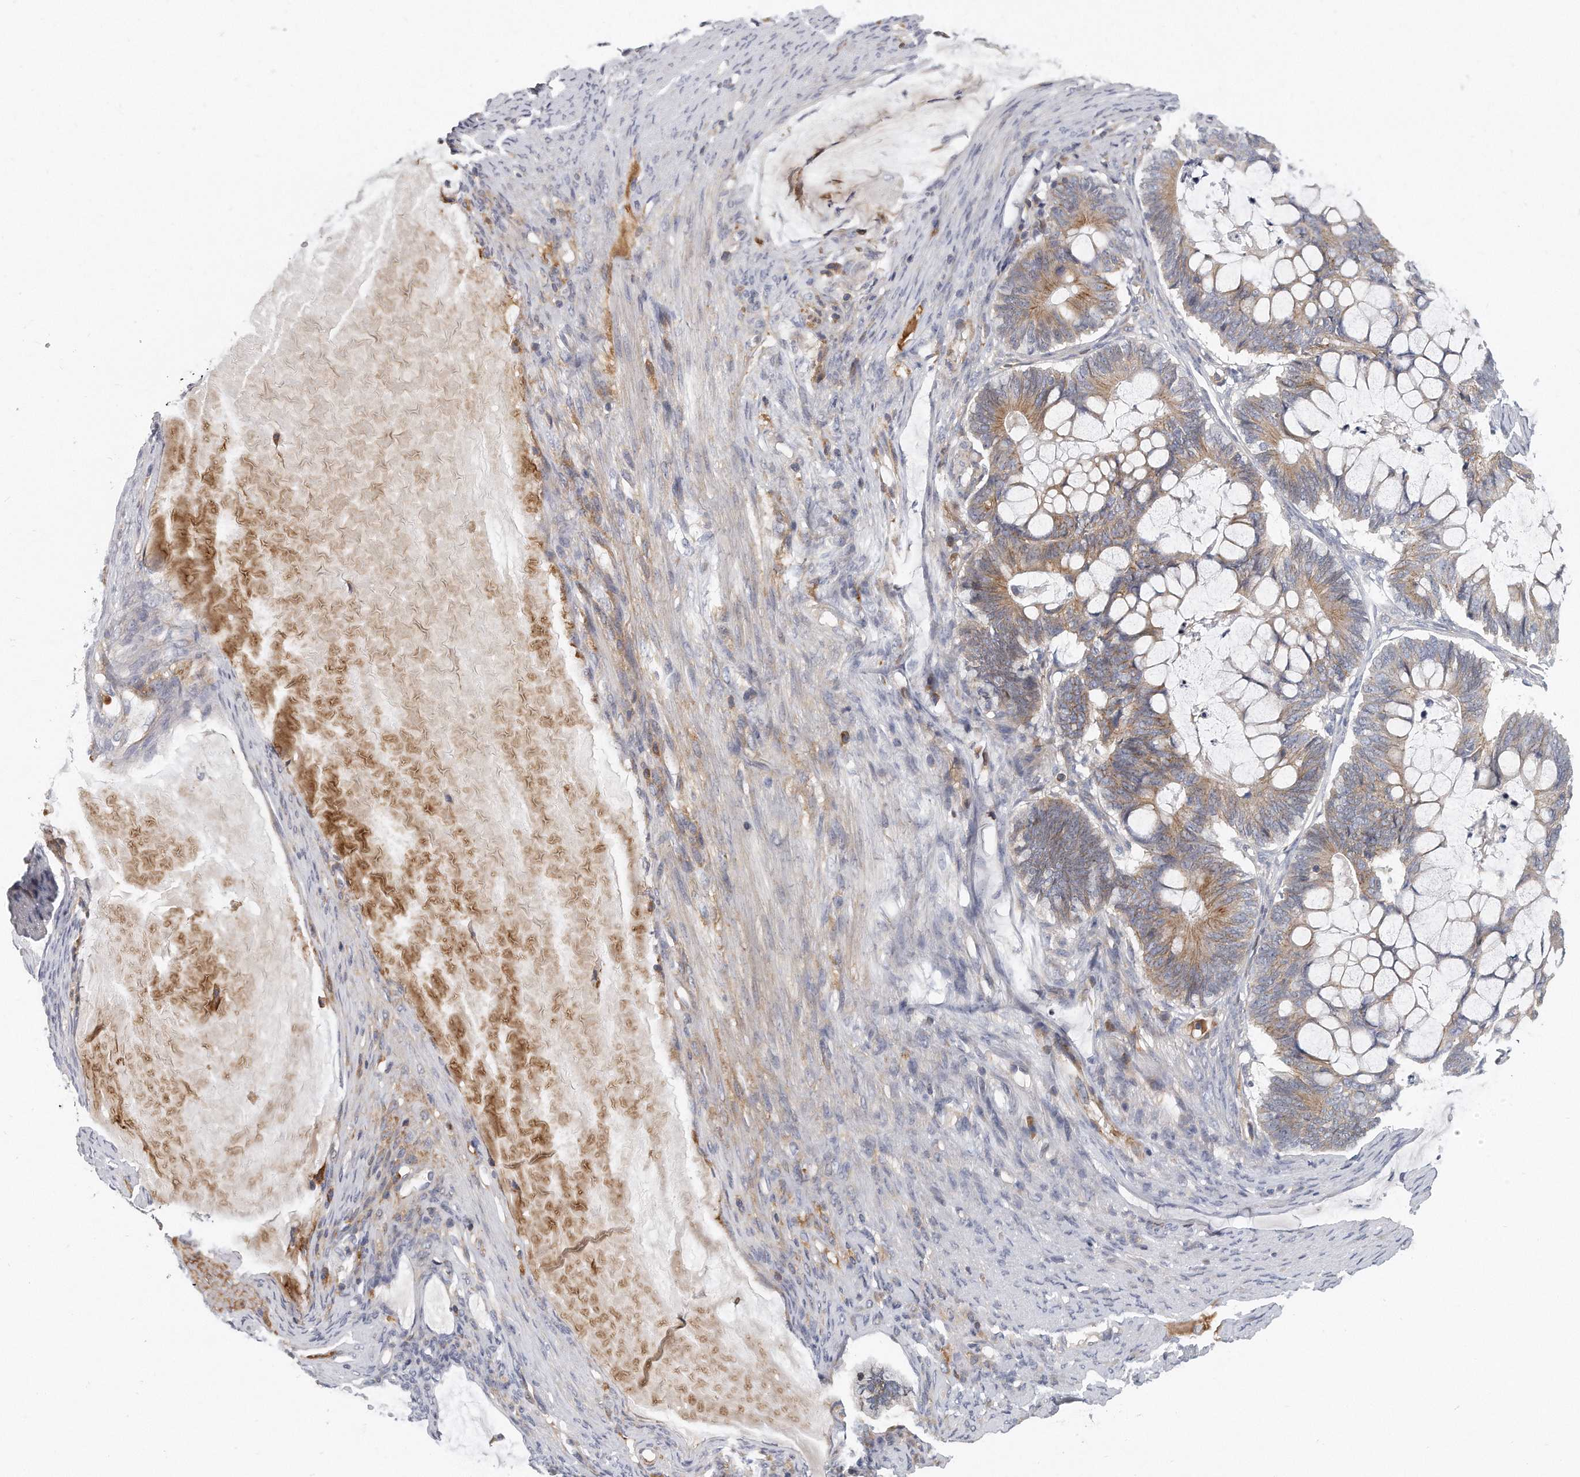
{"staining": {"intensity": "moderate", "quantity": "<25%", "location": "cytoplasmic/membranous"}, "tissue": "ovarian cancer", "cell_type": "Tumor cells", "image_type": "cancer", "snomed": [{"axis": "morphology", "description": "Cystadenocarcinoma, mucinous, NOS"}, {"axis": "topography", "description": "Ovary"}], "caption": "Immunohistochemical staining of human ovarian cancer (mucinous cystadenocarcinoma) reveals low levels of moderate cytoplasmic/membranous protein staining in about <25% of tumor cells. The protein of interest is stained brown, and the nuclei are stained in blue (DAB (3,3'-diaminobenzidine) IHC with brightfield microscopy, high magnification).", "gene": "PLEKHA6", "patient": {"sex": "female", "age": 61}}